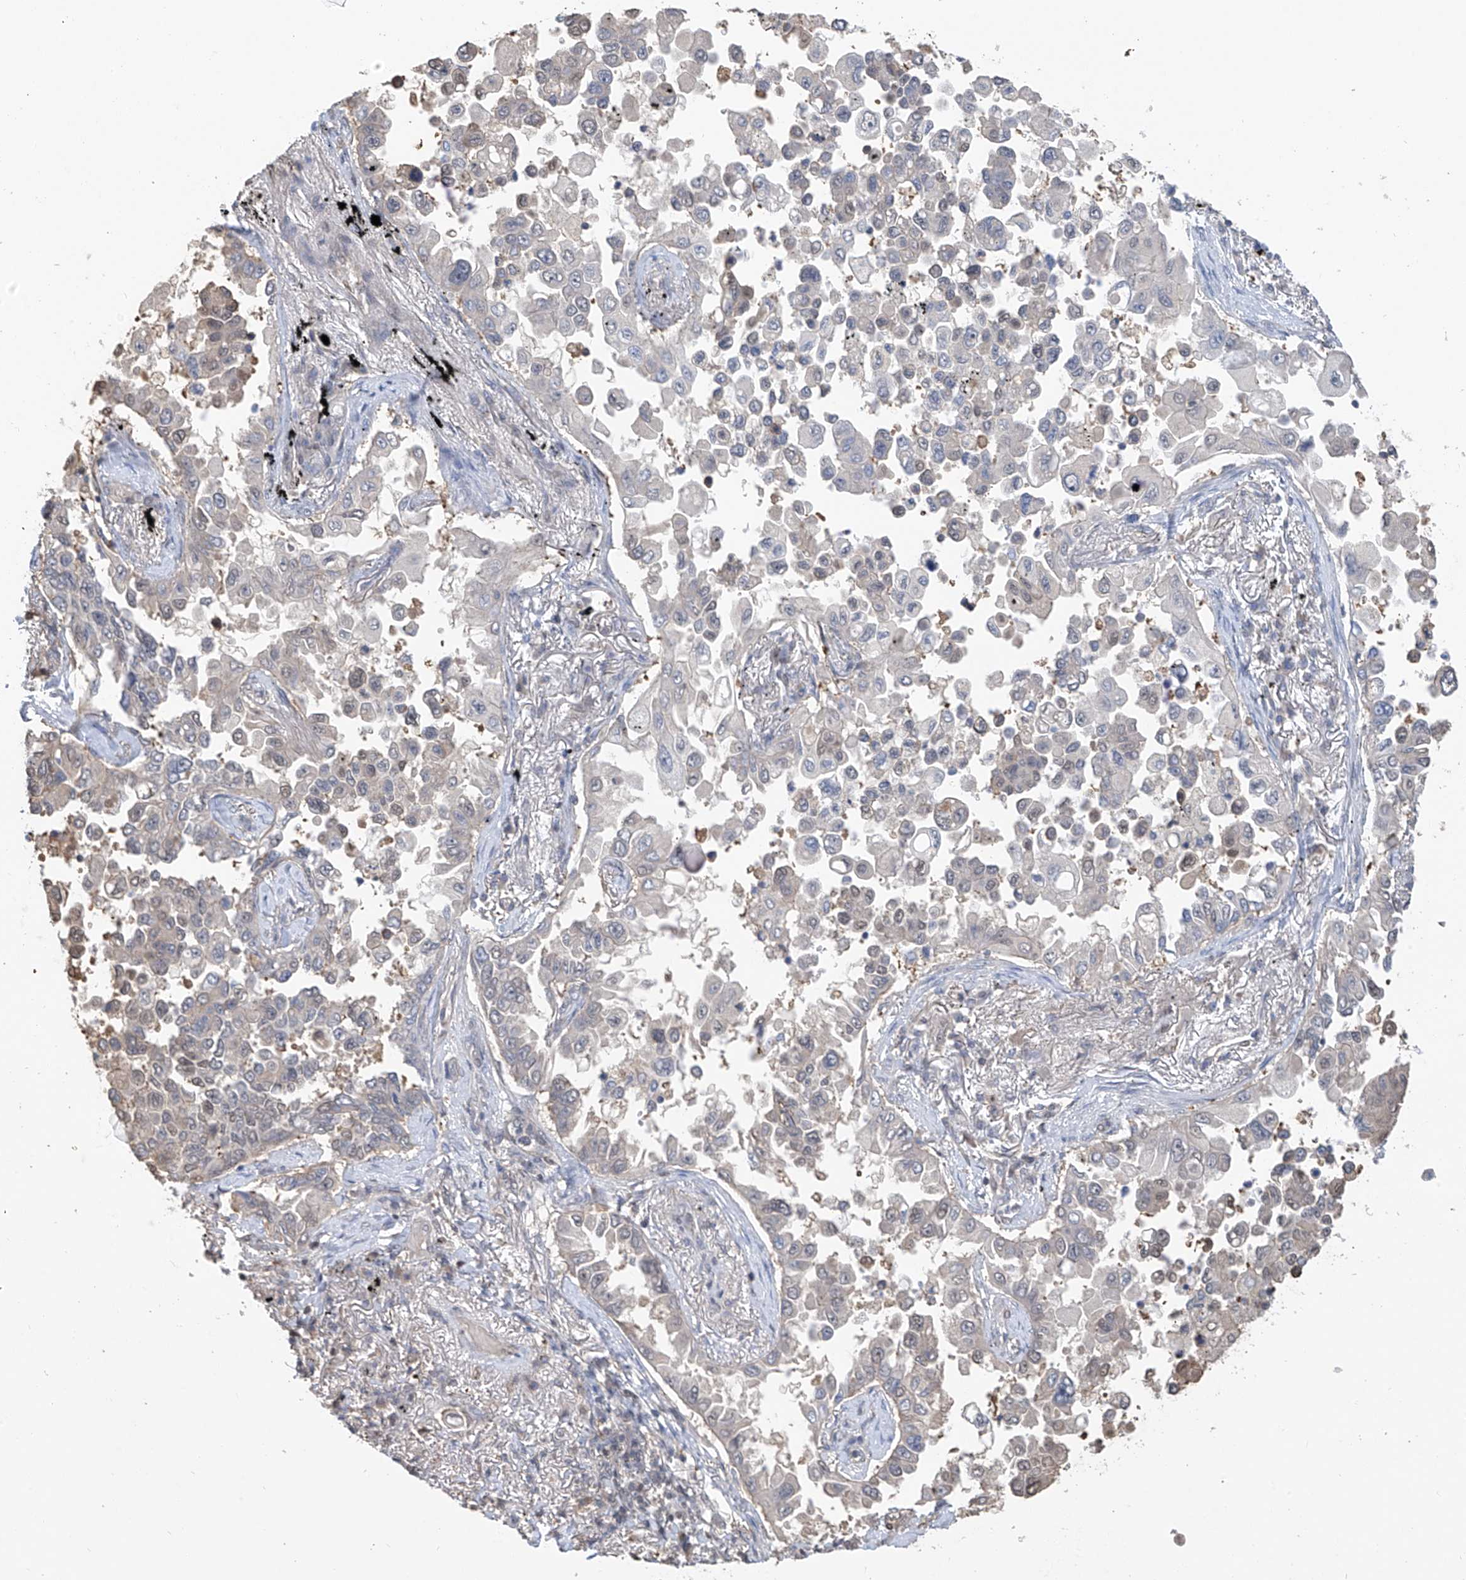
{"staining": {"intensity": "negative", "quantity": "none", "location": "none"}, "tissue": "lung cancer", "cell_type": "Tumor cells", "image_type": "cancer", "snomed": [{"axis": "morphology", "description": "Adenocarcinoma, NOS"}, {"axis": "topography", "description": "Lung"}], "caption": "Tumor cells show no significant protein staining in lung cancer (adenocarcinoma).", "gene": "PMM1", "patient": {"sex": "female", "age": 67}}